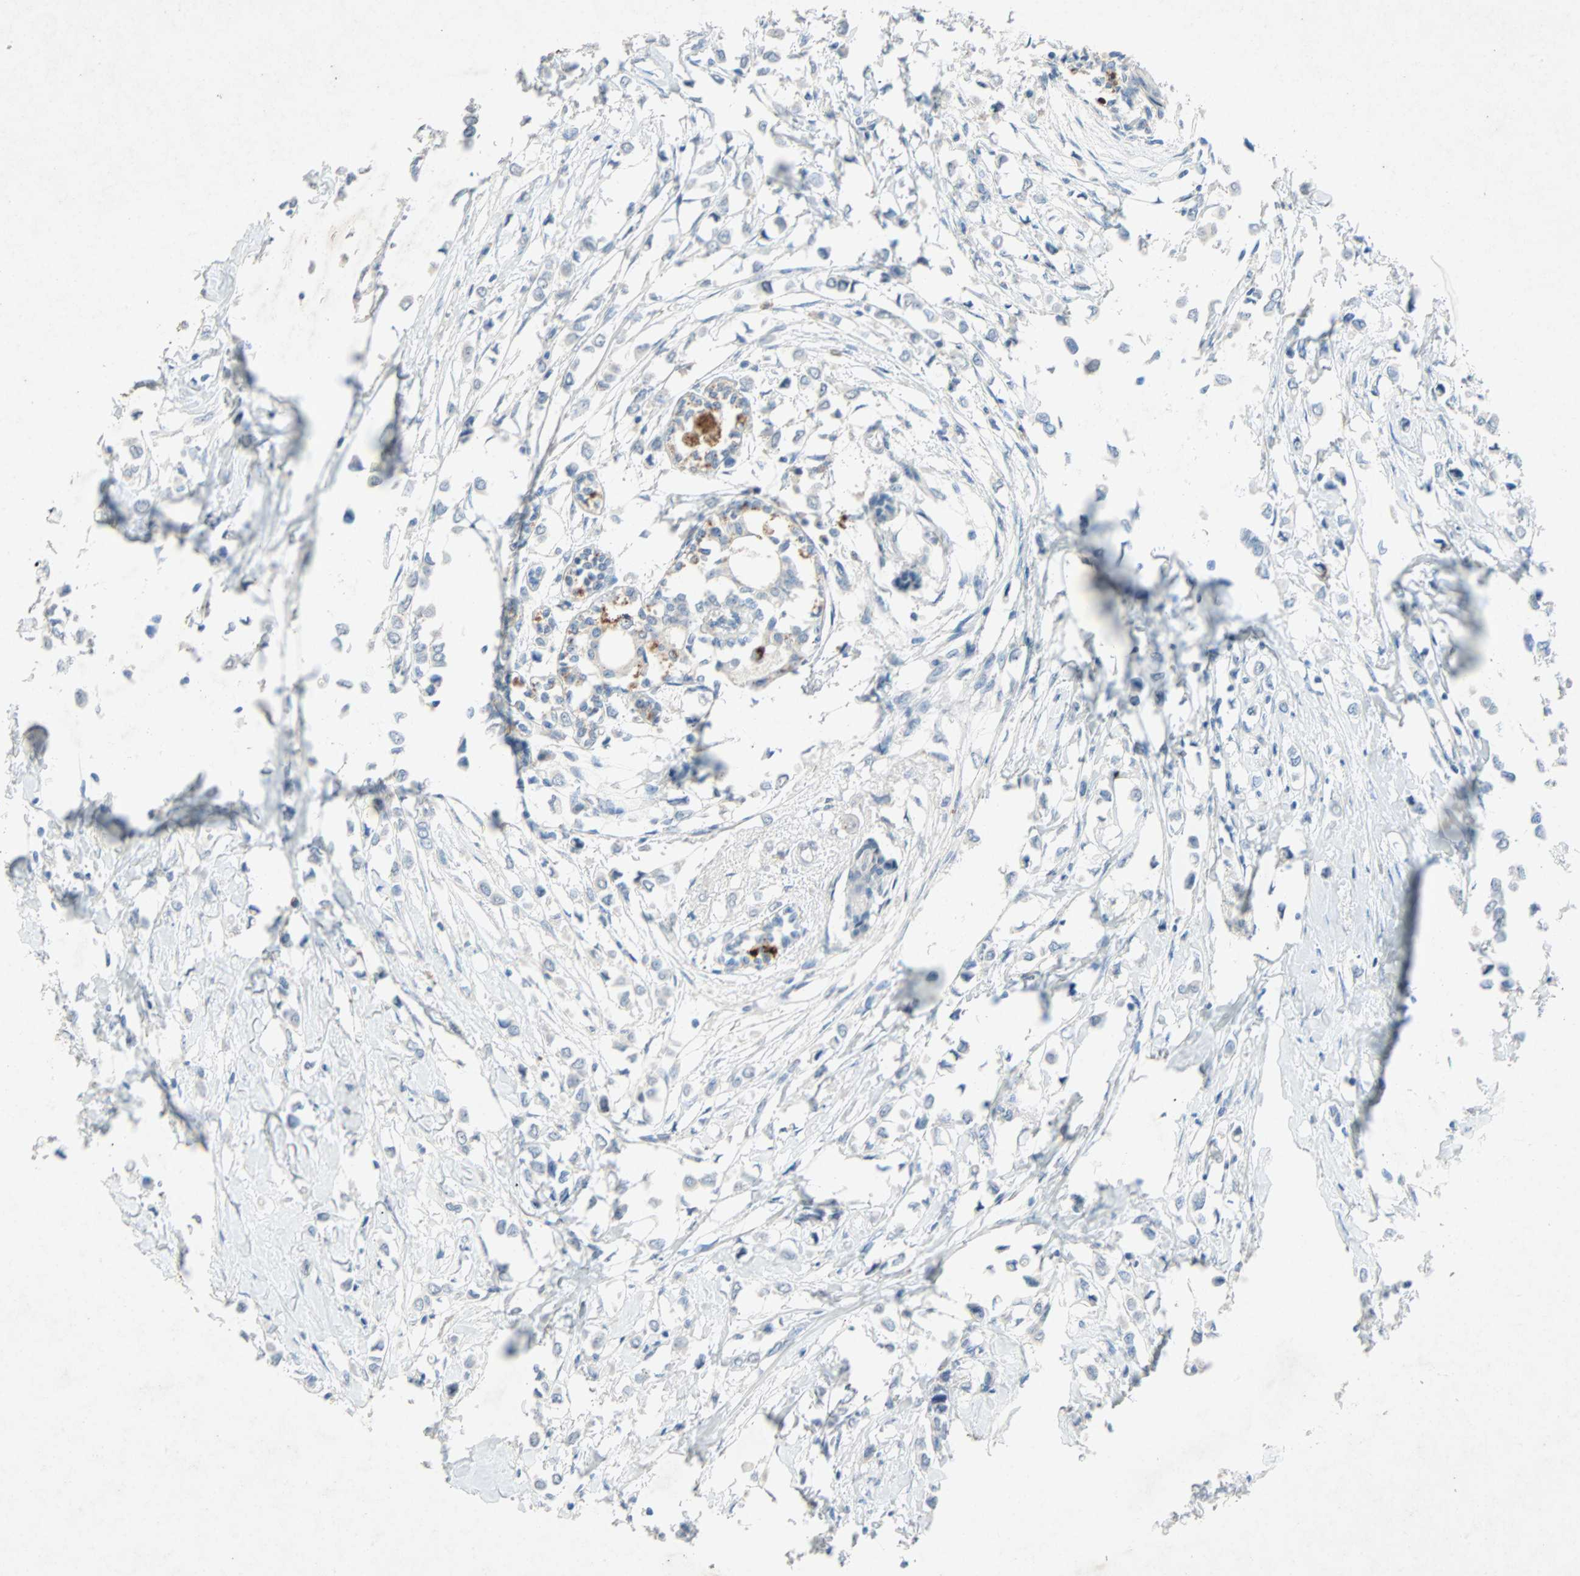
{"staining": {"intensity": "negative", "quantity": "none", "location": "none"}, "tissue": "breast cancer", "cell_type": "Tumor cells", "image_type": "cancer", "snomed": [{"axis": "morphology", "description": "Lobular carcinoma"}, {"axis": "topography", "description": "Breast"}], "caption": "This is an immunohistochemistry photomicrograph of human breast lobular carcinoma. There is no staining in tumor cells.", "gene": "PCDHB2", "patient": {"sex": "female", "age": 51}}